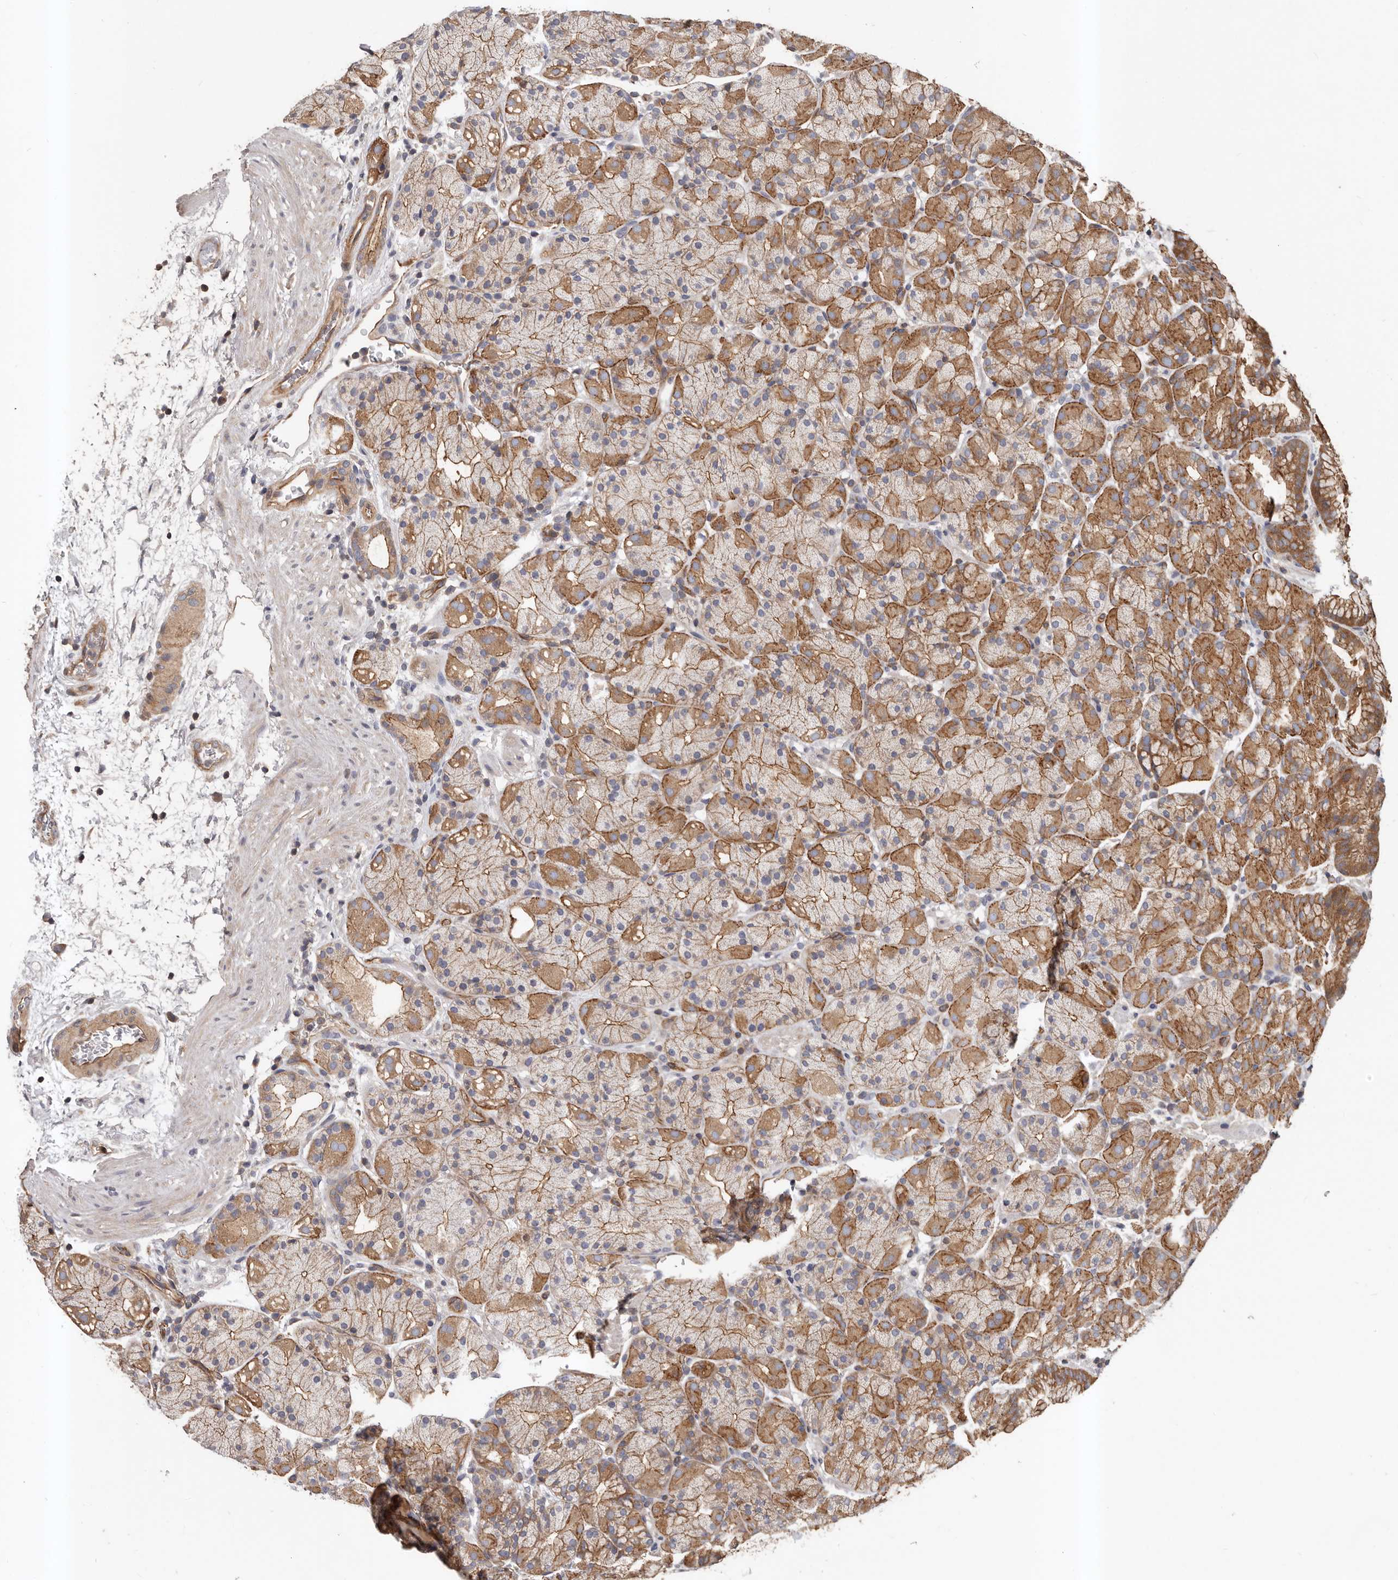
{"staining": {"intensity": "moderate", "quantity": ">75%", "location": "cytoplasmic/membranous"}, "tissue": "stomach", "cell_type": "Glandular cells", "image_type": "normal", "snomed": [{"axis": "morphology", "description": "Normal tissue, NOS"}, {"axis": "topography", "description": "Stomach, upper"}], "caption": "Unremarkable stomach demonstrates moderate cytoplasmic/membranous expression in approximately >75% of glandular cells (Brightfield microscopy of DAB IHC at high magnification)..", "gene": "PNRC2", "patient": {"sex": "male", "age": 48}}